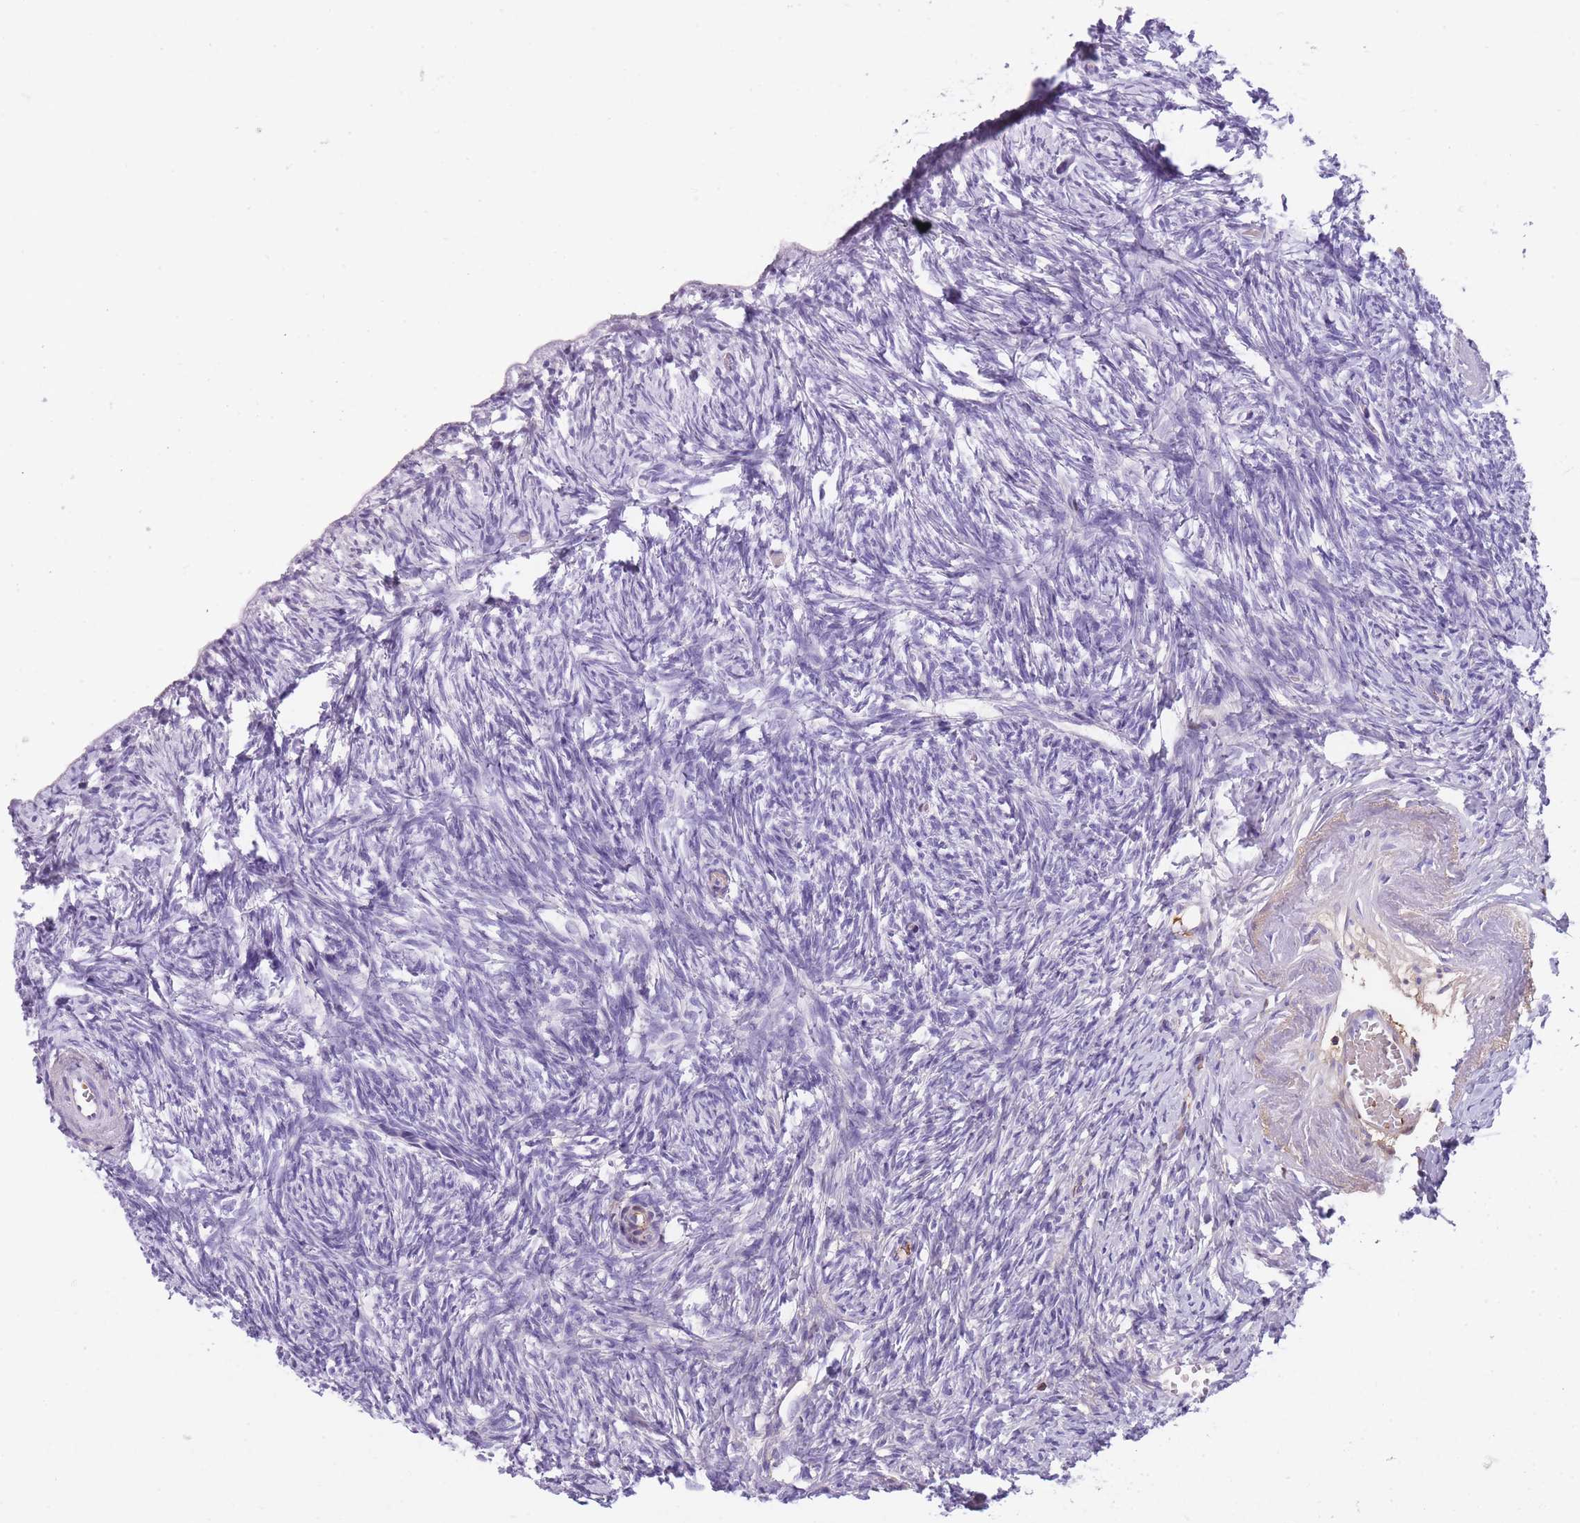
{"staining": {"intensity": "negative", "quantity": "none", "location": "none"}, "tissue": "ovary", "cell_type": "Ovarian stroma cells", "image_type": "normal", "snomed": [{"axis": "morphology", "description": "Normal tissue, NOS"}, {"axis": "topography", "description": "Ovary"}], "caption": "The image shows no staining of ovarian stroma cells in unremarkable ovary.", "gene": "GNAT1", "patient": {"sex": "female", "age": 51}}